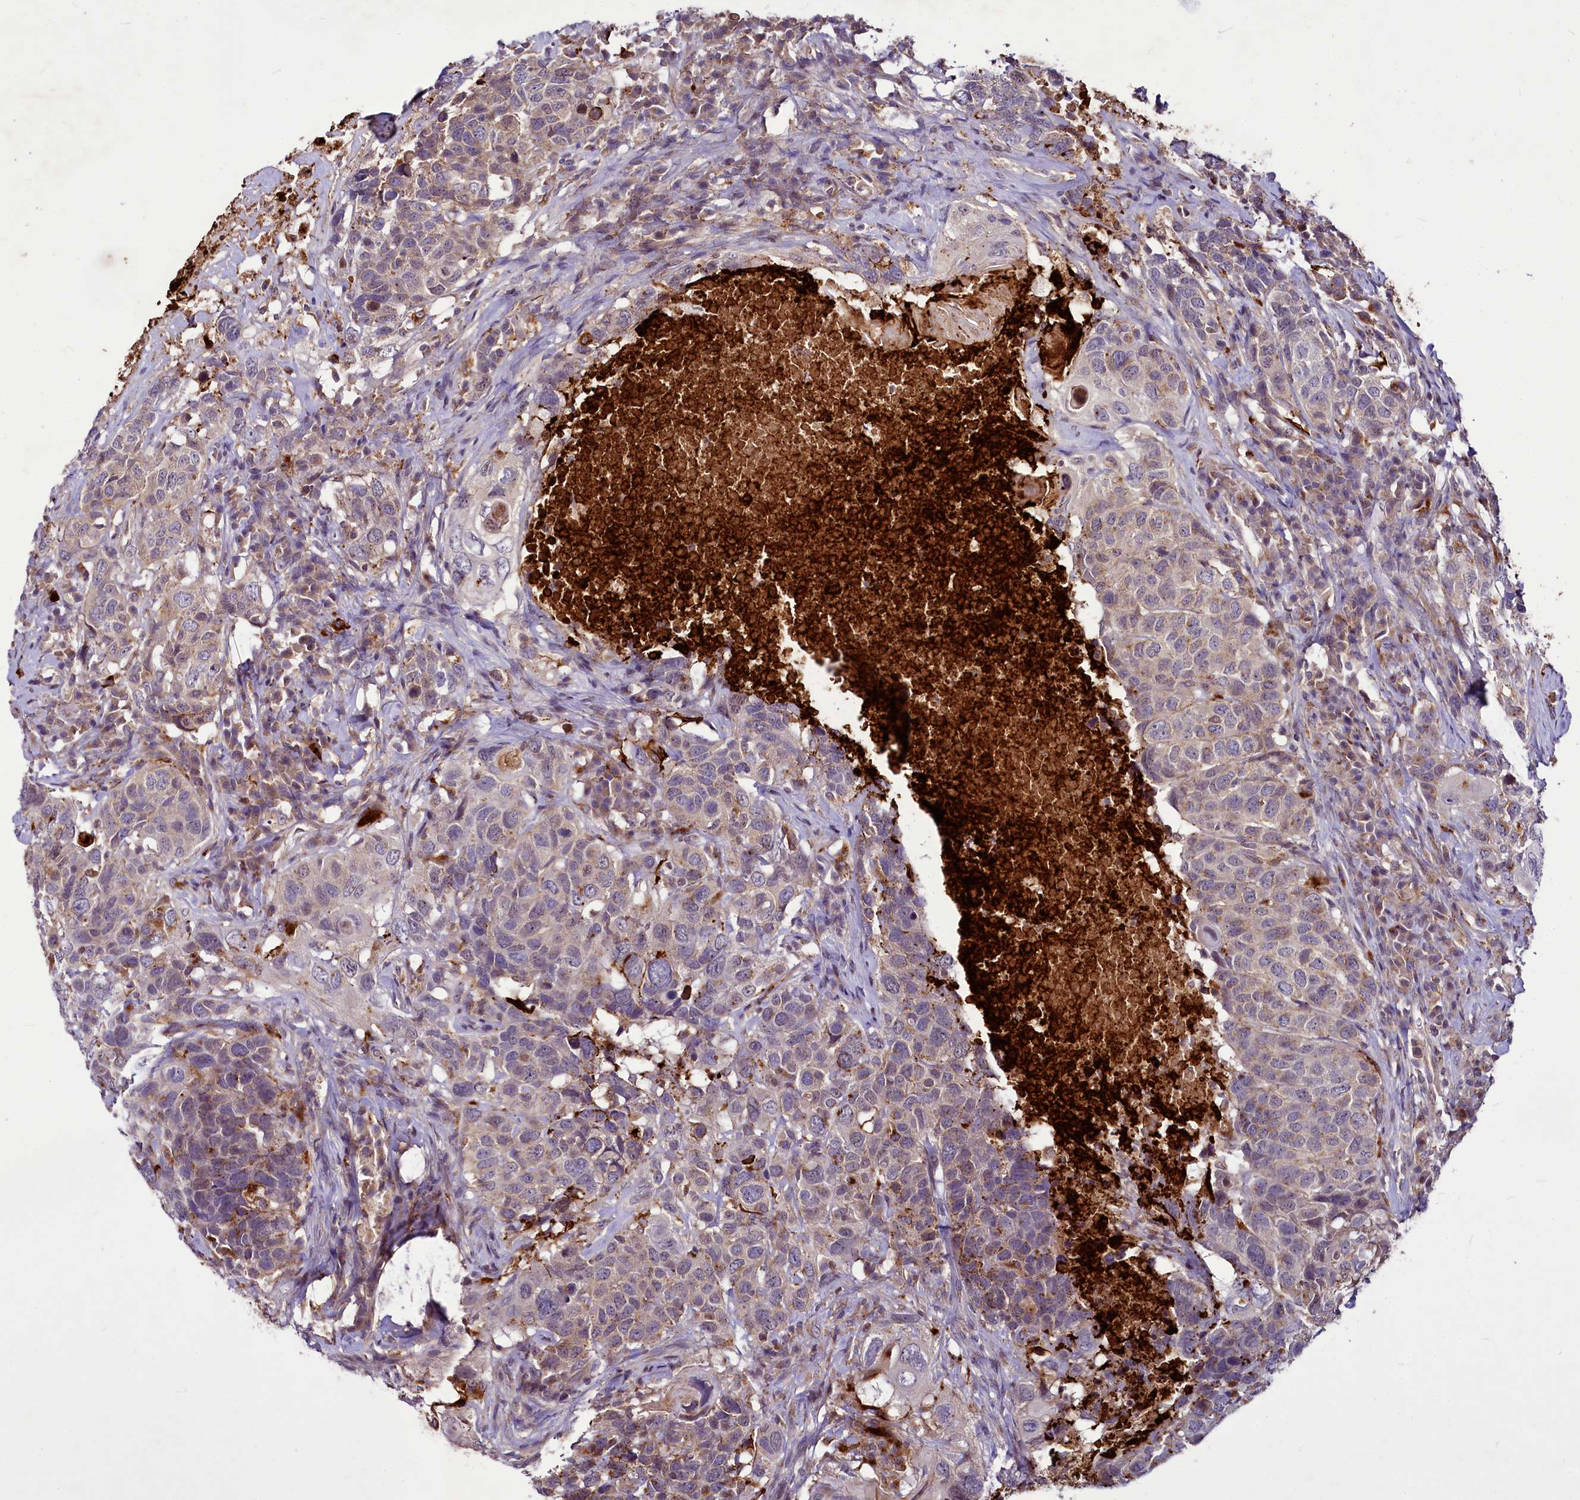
{"staining": {"intensity": "weak", "quantity": "25%-75%", "location": "cytoplasmic/membranous"}, "tissue": "head and neck cancer", "cell_type": "Tumor cells", "image_type": "cancer", "snomed": [{"axis": "morphology", "description": "Squamous cell carcinoma, NOS"}, {"axis": "topography", "description": "Head-Neck"}], "caption": "A brown stain shows weak cytoplasmic/membranous expression of a protein in squamous cell carcinoma (head and neck) tumor cells. Using DAB (3,3'-diaminobenzidine) (brown) and hematoxylin (blue) stains, captured at high magnification using brightfield microscopy.", "gene": "C11orf86", "patient": {"sex": "male", "age": 66}}